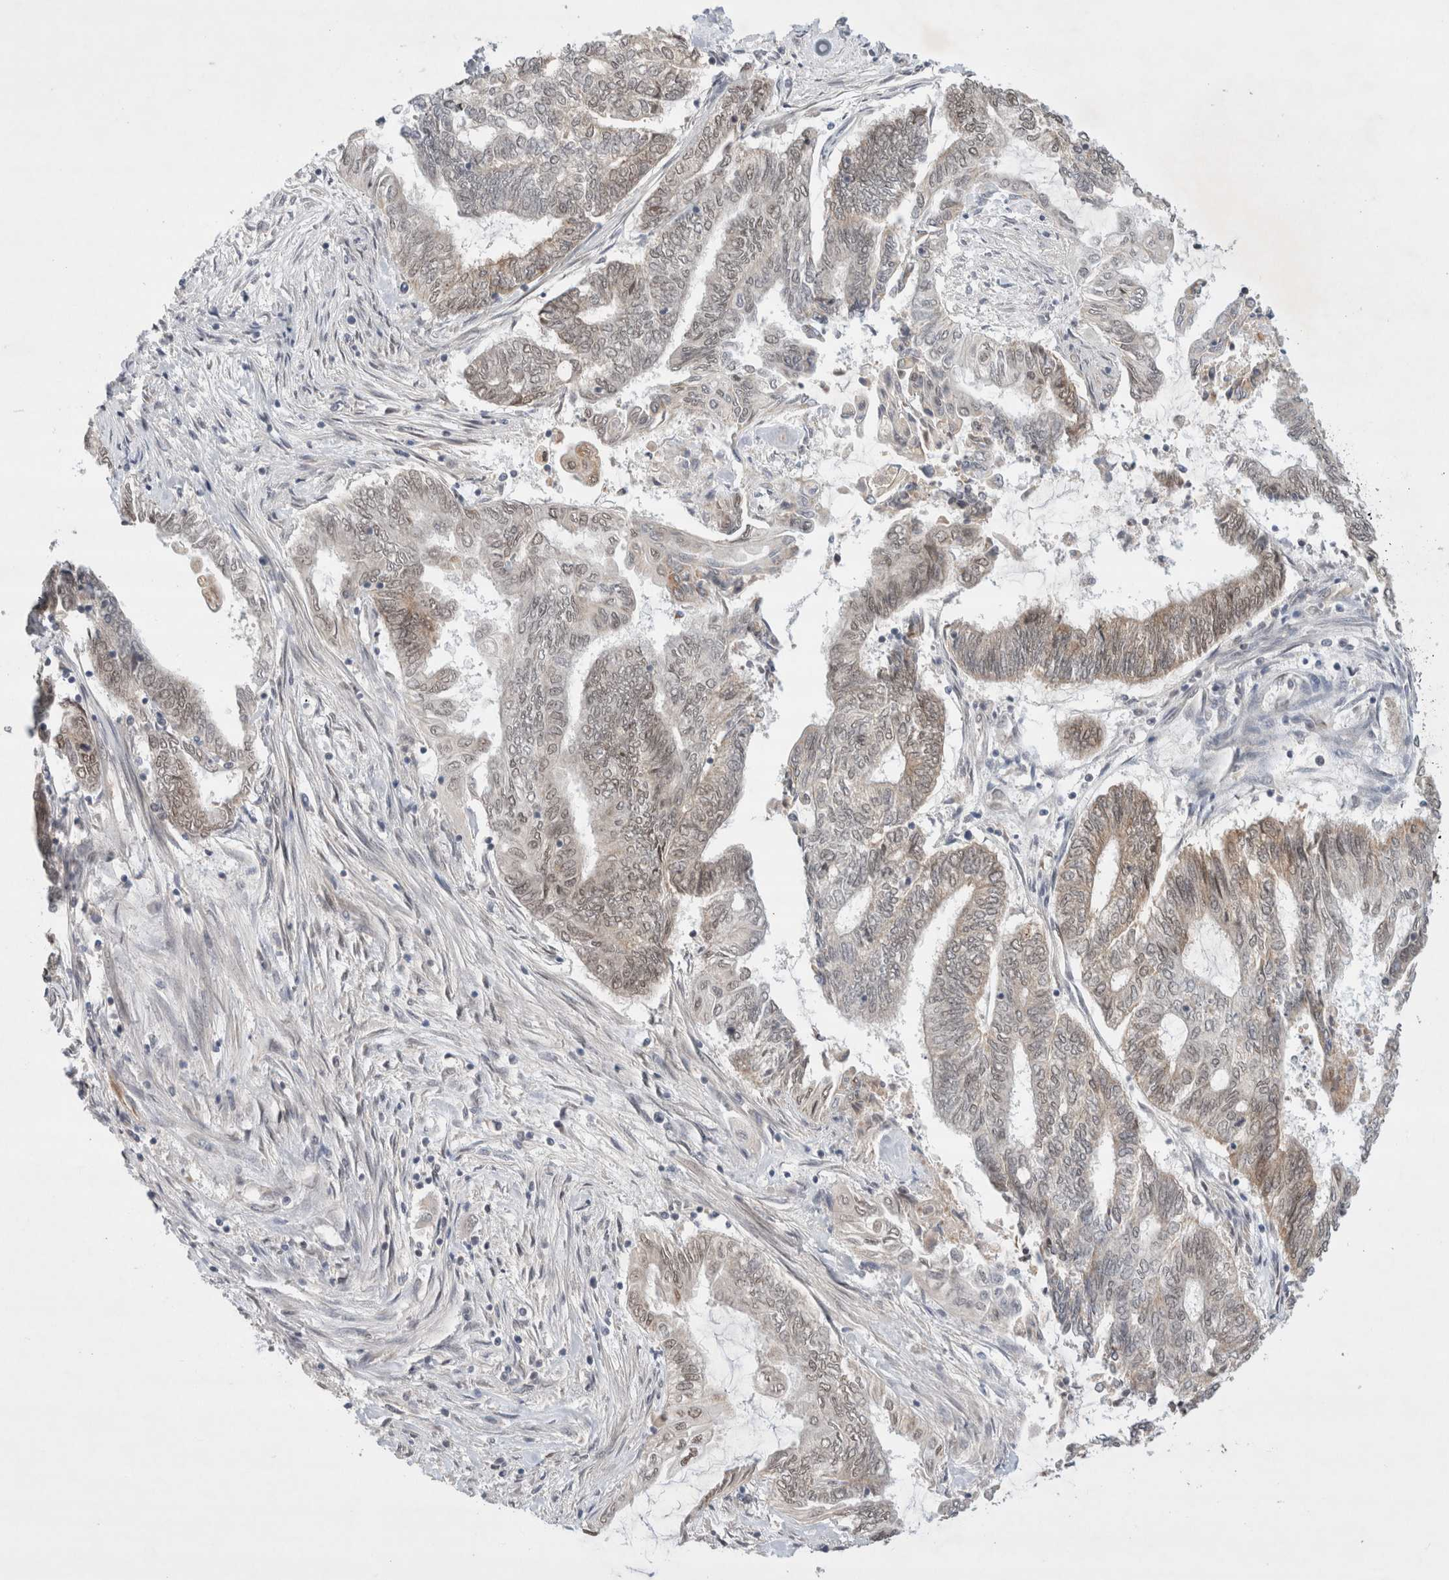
{"staining": {"intensity": "weak", "quantity": "25%-75%", "location": "cytoplasmic/membranous,nuclear"}, "tissue": "endometrial cancer", "cell_type": "Tumor cells", "image_type": "cancer", "snomed": [{"axis": "morphology", "description": "Adenocarcinoma, NOS"}, {"axis": "topography", "description": "Uterus"}, {"axis": "topography", "description": "Endometrium"}], "caption": "Tumor cells reveal low levels of weak cytoplasmic/membranous and nuclear staining in about 25%-75% of cells in adenocarcinoma (endometrial).", "gene": "GTF2I", "patient": {"sex": "female", "age": 70}}